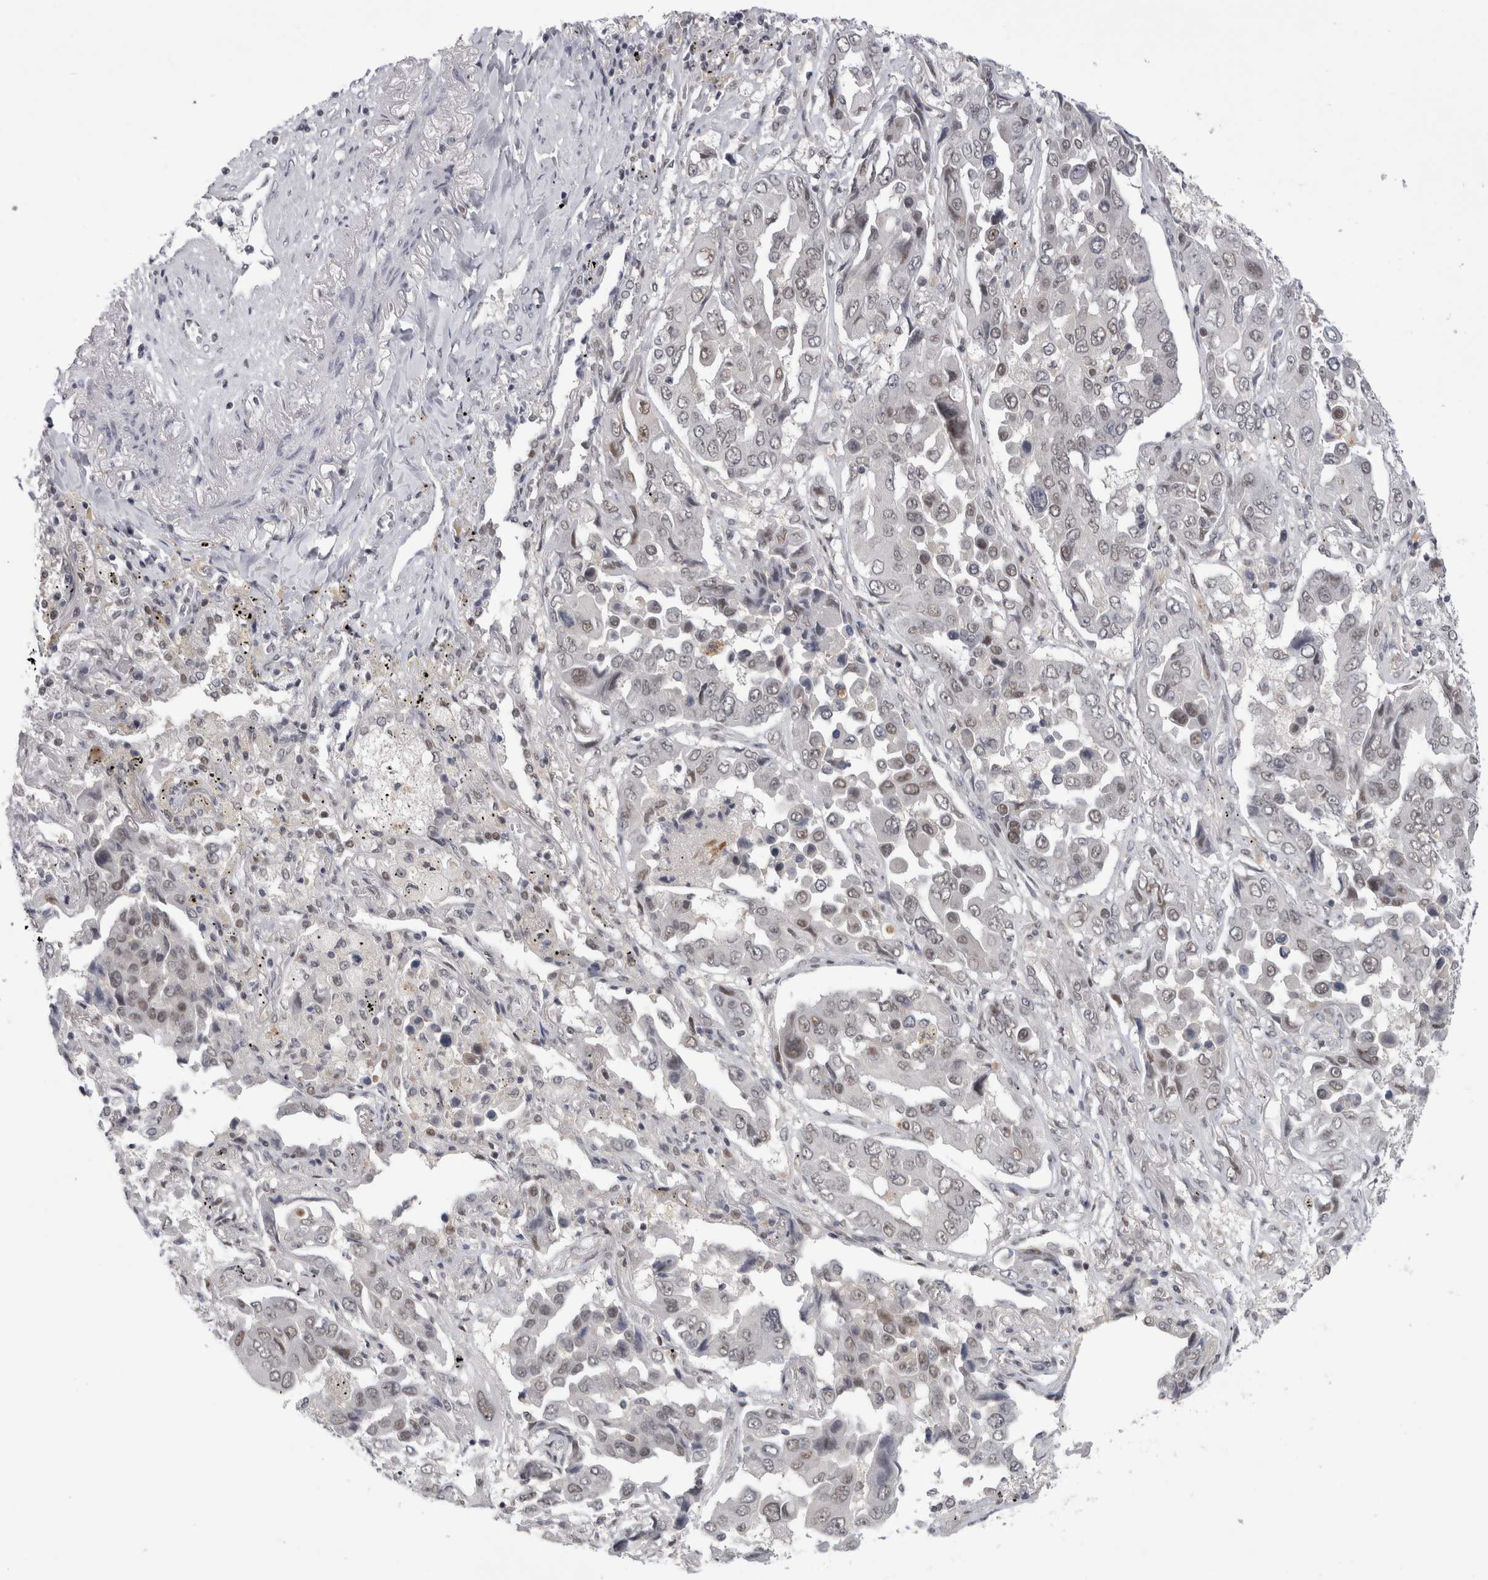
{"staining": {"intensity": "weak", "quantity": ">75%", "location": "nuclear"}, "tissue": "lung cancer", "cell_type": "Tumor cells", "image_type": "cancer", "snomed": [{"axis": "morphology", "description": "Adenocarcinoma, NOS"}, {"axis": "topography", "description": "Lung"}], "caption": "Brown immunohistochemical staining in lung cancer (adenocarcinoma) exhibits weak nuclear expression in about >75% of tumor cells.", "gene": "PSMB2", "patient": {"sex": "female", "age": 65}}